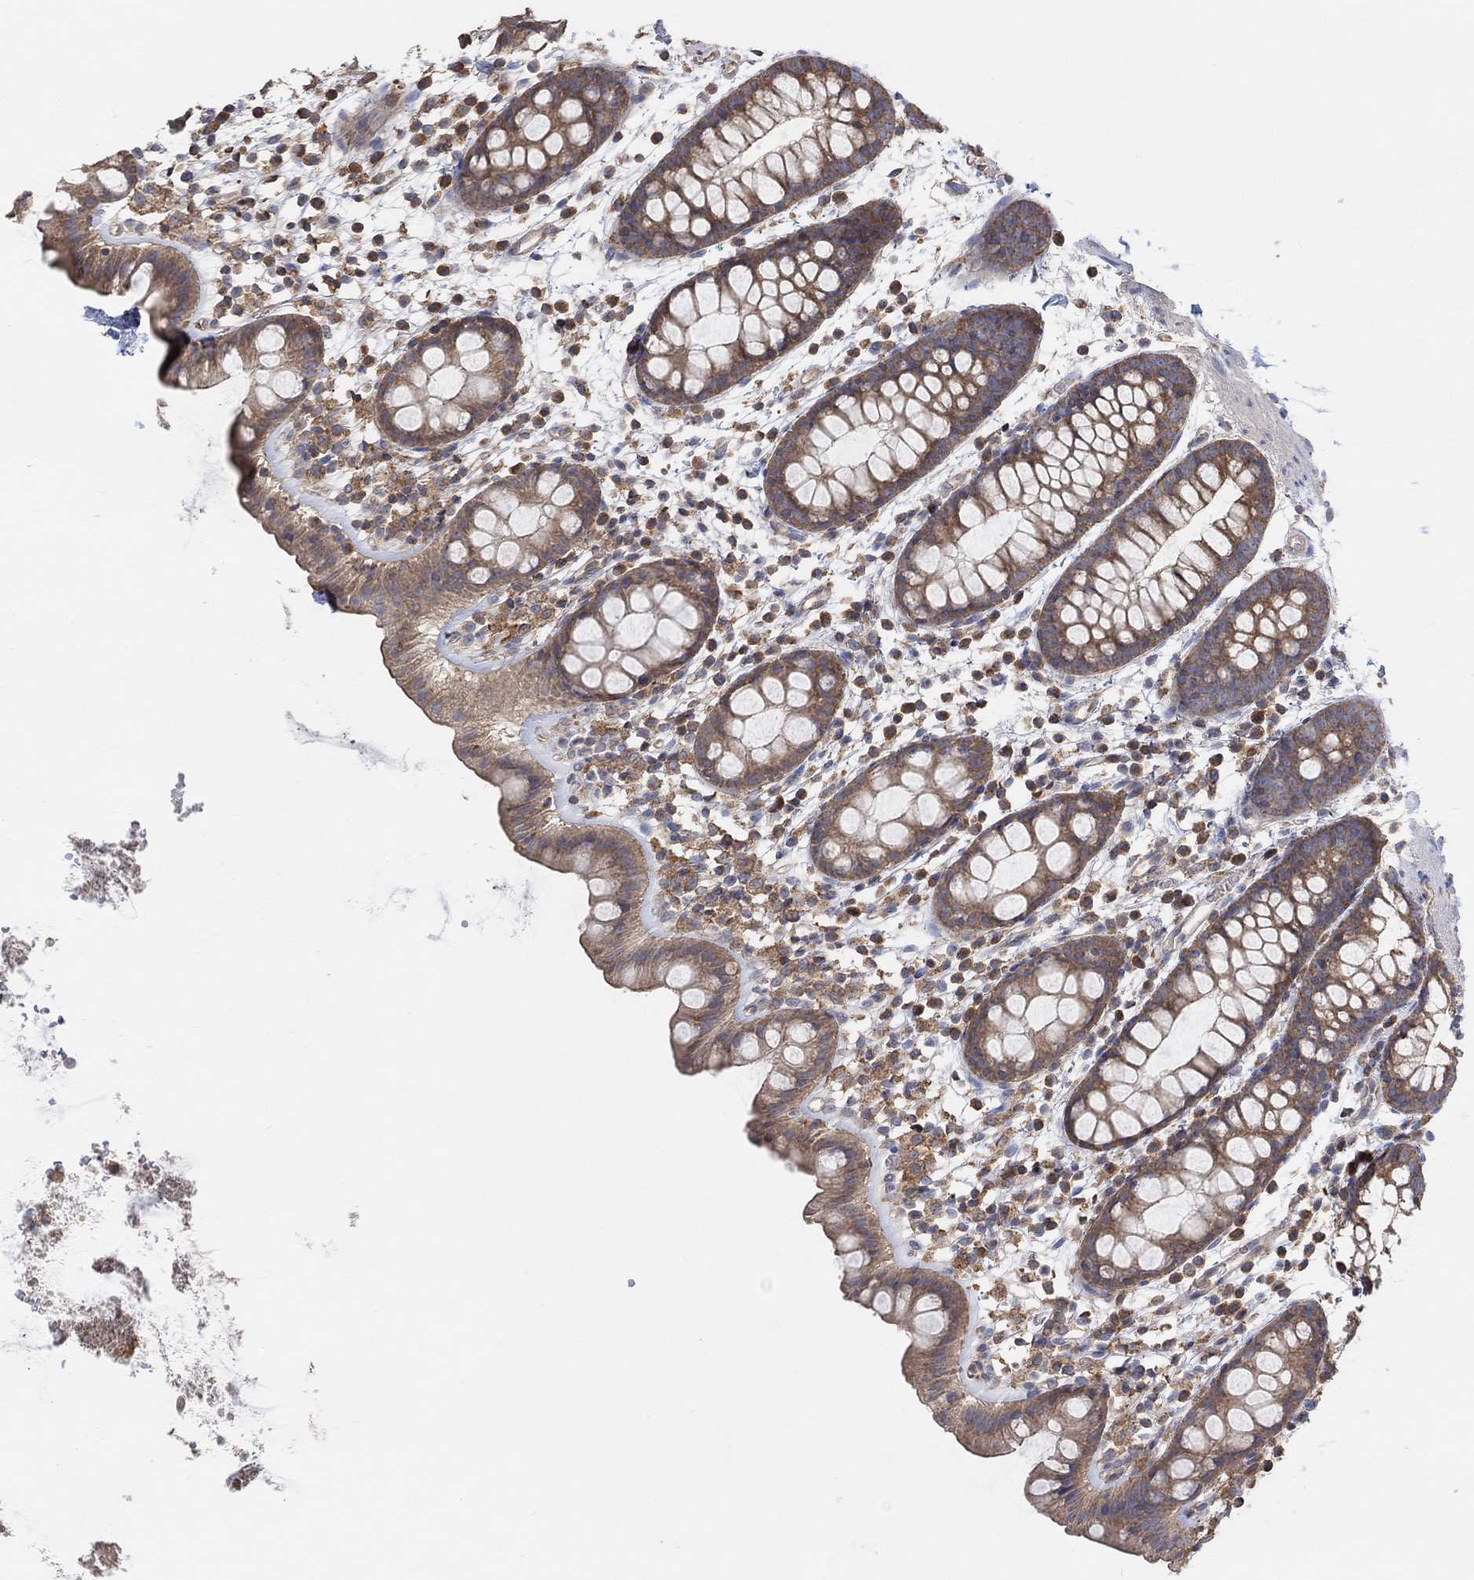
{"staining": {"intensity": "moderate", "quantity": "25%-75%", "location": "cytoplasmic/membranous"}, "tissue": "rectum", "cell_type": "Glandular cells", "image_type": "normal", "snomed": [{"axis": "morphology", "description": "Normal tissue, NOS"}, {"axis": "topography", "description": "Rectum"}], "caption": "Protein expression analysis of unremarkable rectum demonstrates moderate cytoplasmic/membranous positivity in approximately 25%-75% of glandular cells.", "gene": "BLOC1S3", "patient": {"sex": "male", "age": 57}}